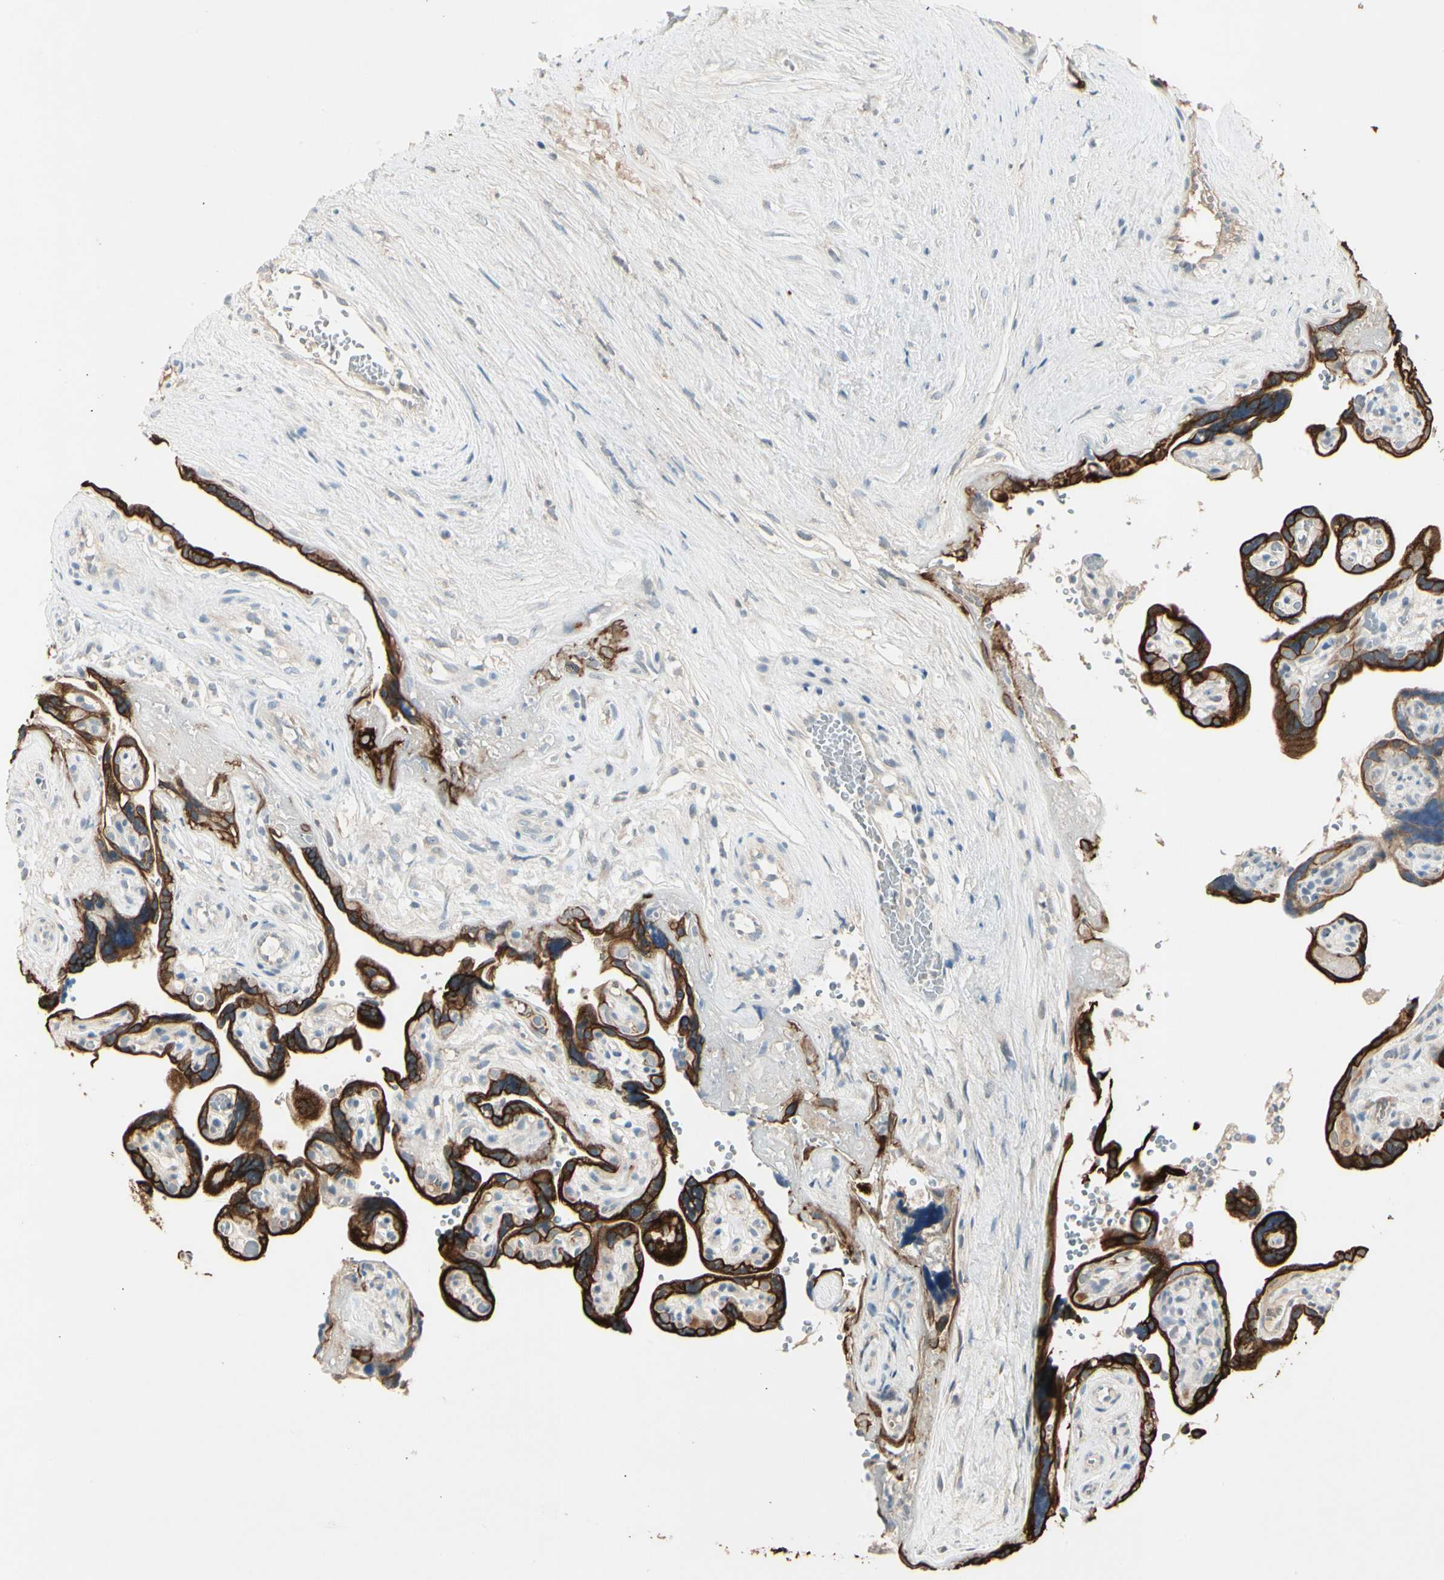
{"staining": {"intensity": "negative", "quantity": "none", "location": "none"}, "tissue": "placenta", "cell_type": "Decidual cells", "image_type": "normal", "snomed": [{"axis": "morphology", "description": "Normal tissue, NOS"}, {"axis": "topography", "description": "Placenta"}], "caption": "Immunohistochemical staining of normal placenta reveals no significant positivity in decidual cells.", "gene": "SKIL", "patient": {"sex": "female", "age": 30}}